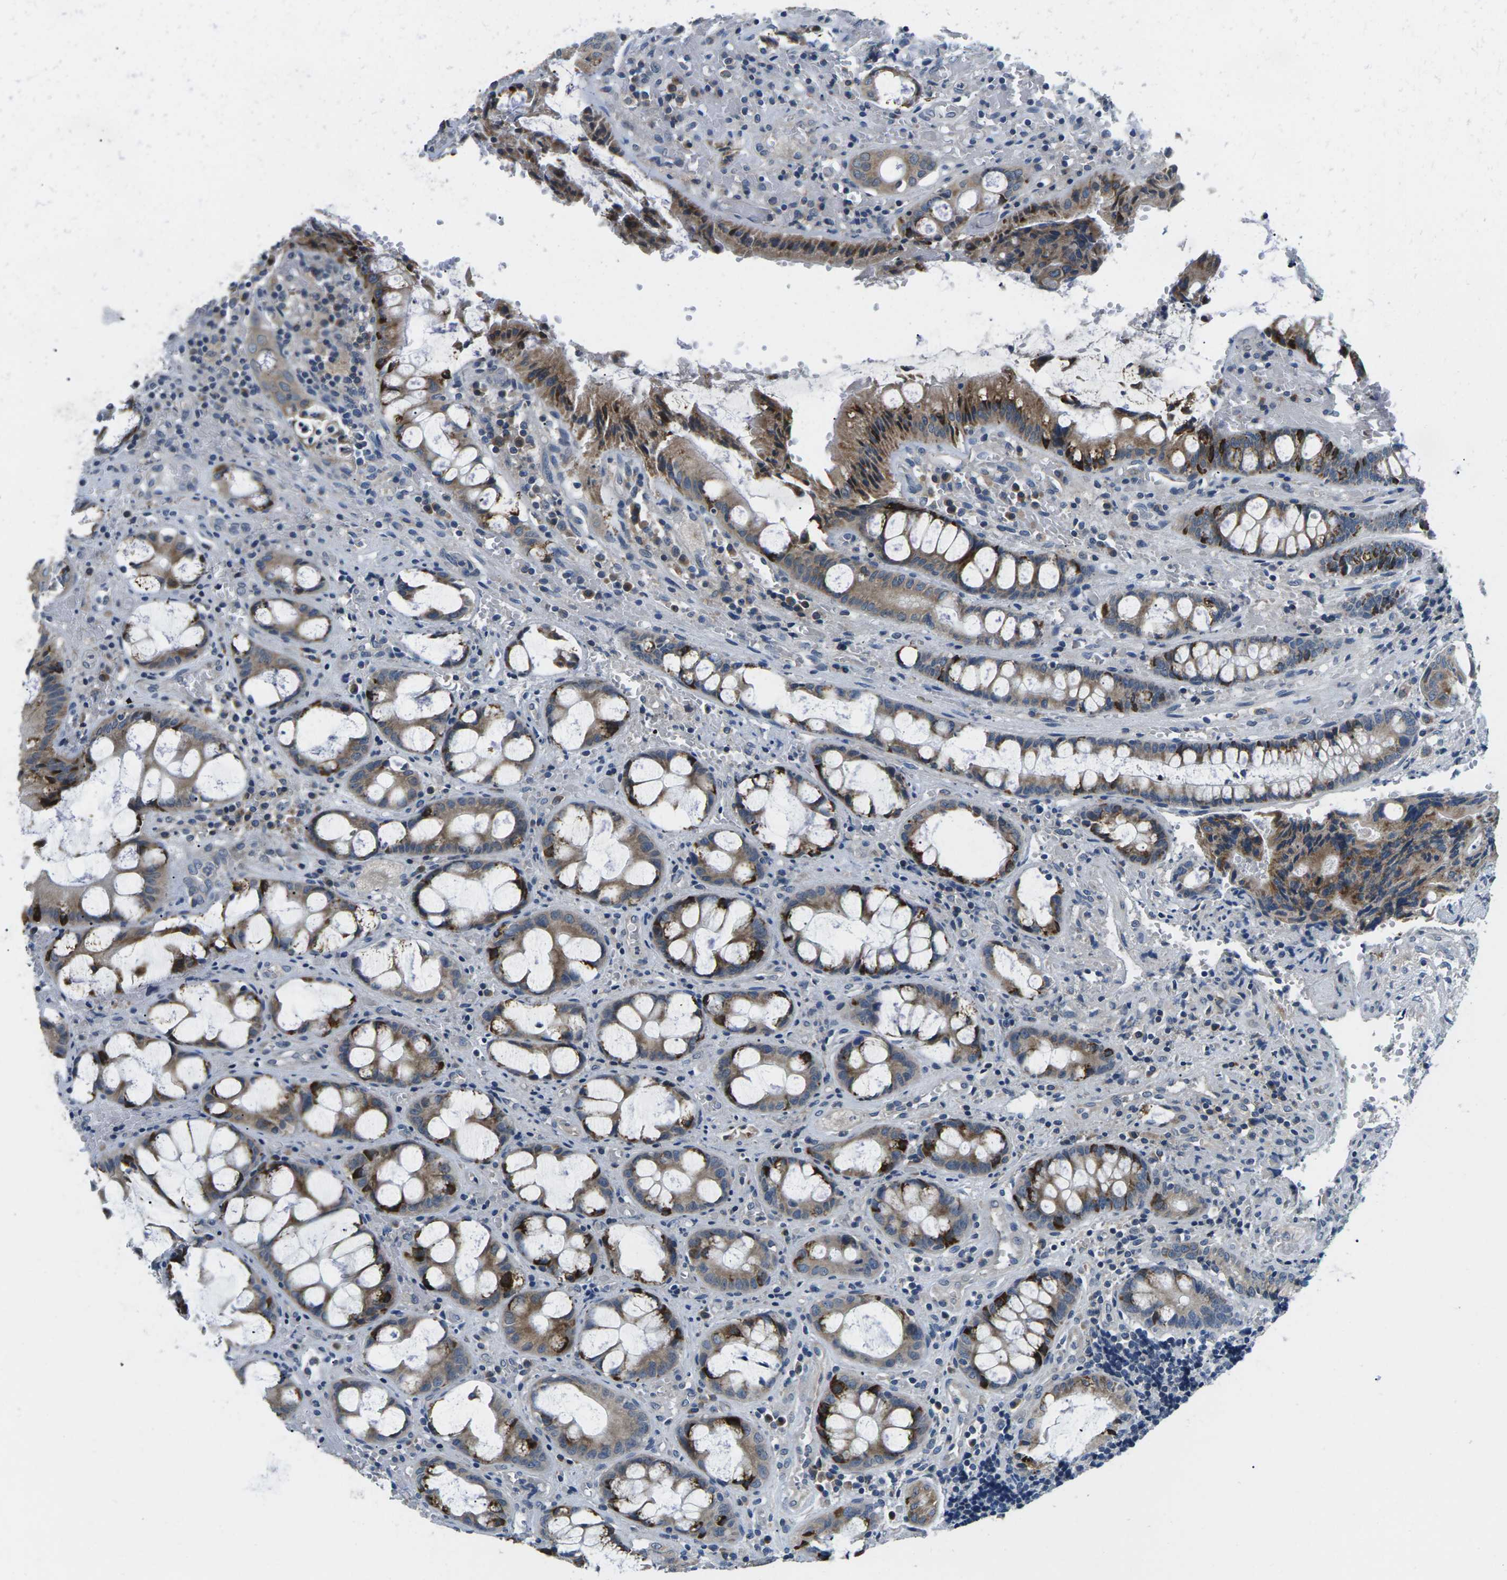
{"staining": {"intensity": "moderate", "quantity": ">75%", "location": "cytoplasmic/membranous"}, "tissue": "colorectal cancer", "cell_type": "Tumor cells", "image_type": "cancer", "snomed": [{"axis": "morphology", "description": "Adenocarcinoma, NOS"}, {"axis": "topography", "description": "Colon"}], "caption": "Immunohistochemistry (IHC) micrograph of human colorectal cancer (adenocarcinoma) stained for a protein (brown), which displays medium levels of moderate cytoplasmic/membranous expression in about >75% of tumor cells.", "gene": "ERGIC3", "patient": {"sex": "female", "age": 57}}